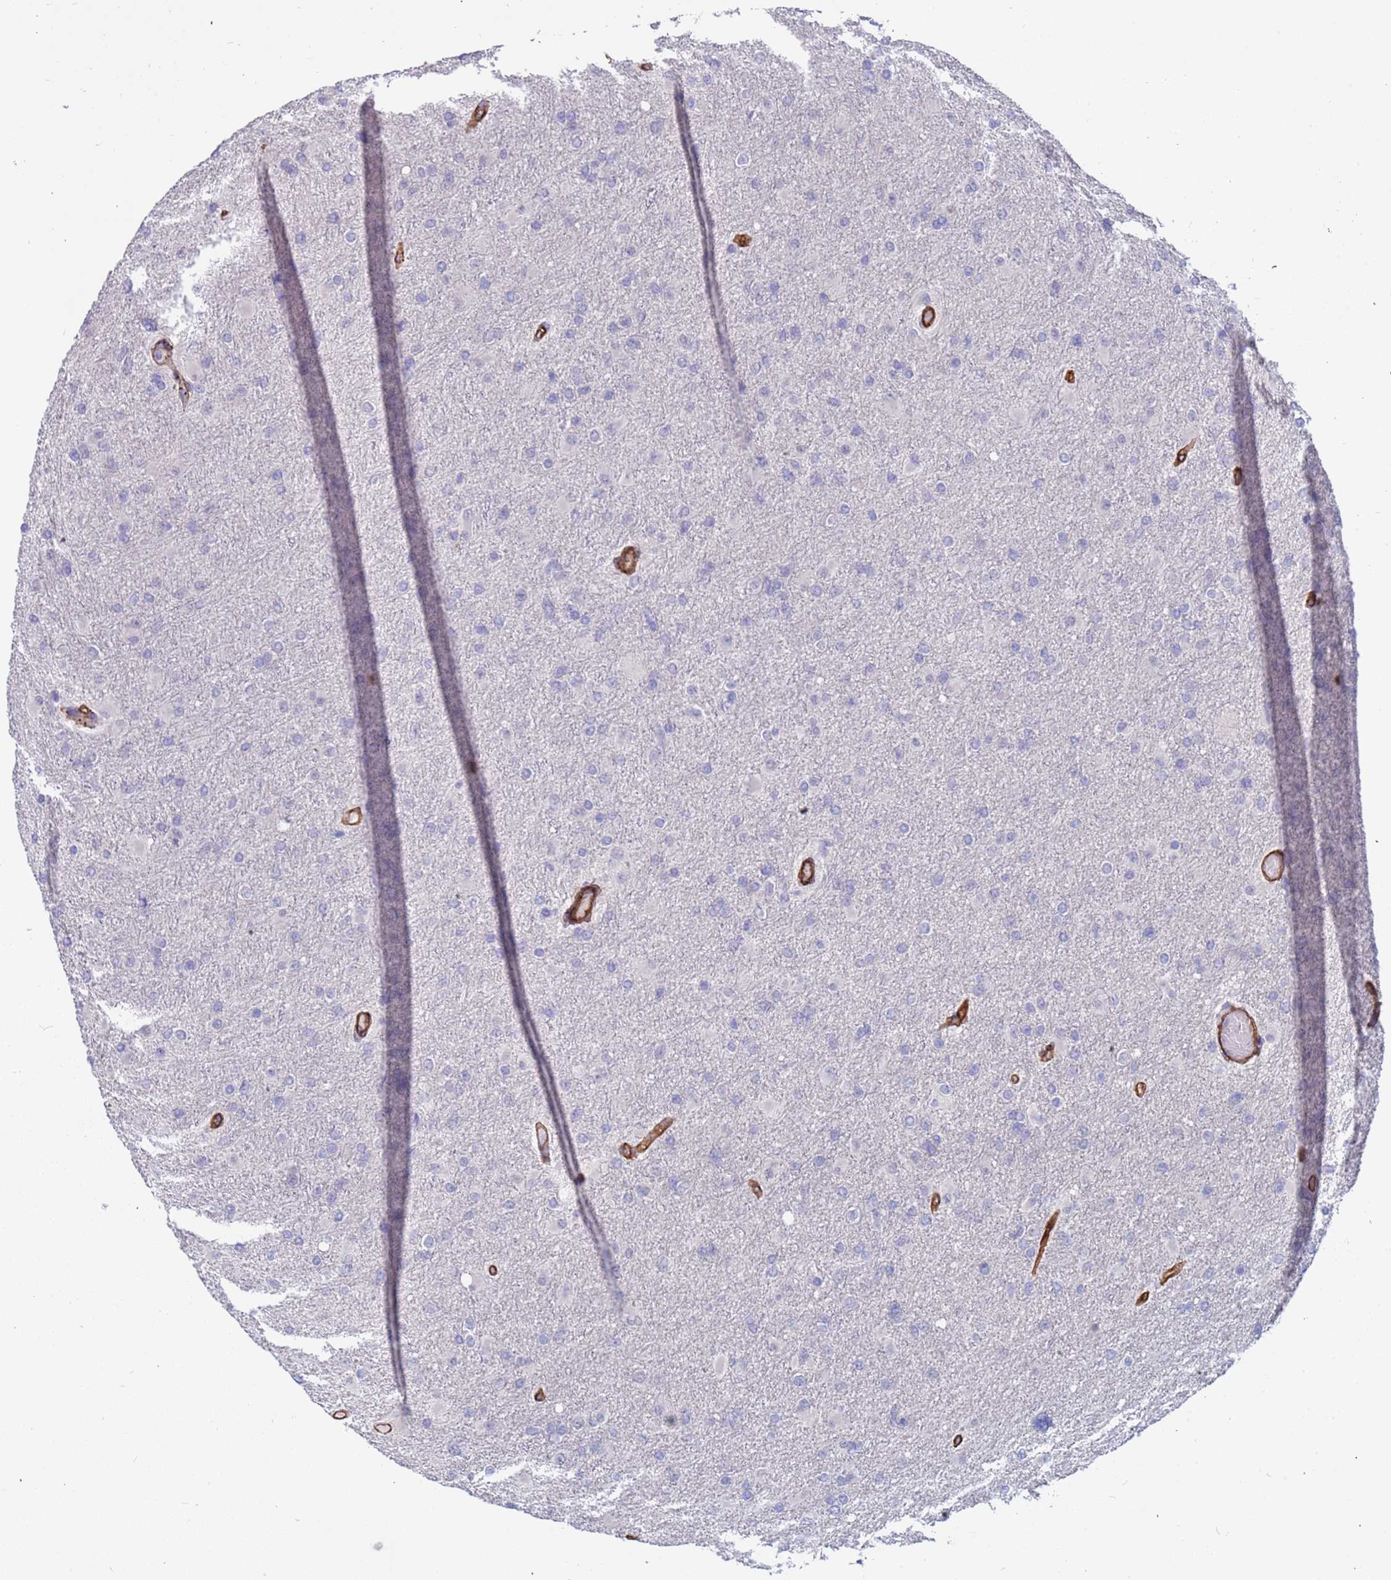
{"staining": {"intensity": "negative", "quantity": "none", "location": "none"}, "tissue": "glioma", "cell_type": "Tumor cells", "image_type": "cancer", "snomed": [{"axis": "morphology", "description": "Glioma, malignant, High grade"}, {"axis": "topography", "description": "Cerebral cortex"}], "caption": "High magnification brightfield microscopy of glioma stained with DAB (brown) and counterstained with hematoxylin (blue): tumor cells show no significant positivity.", "gene": "EHD2", "patient": {"sex": "female", "age": 36}}